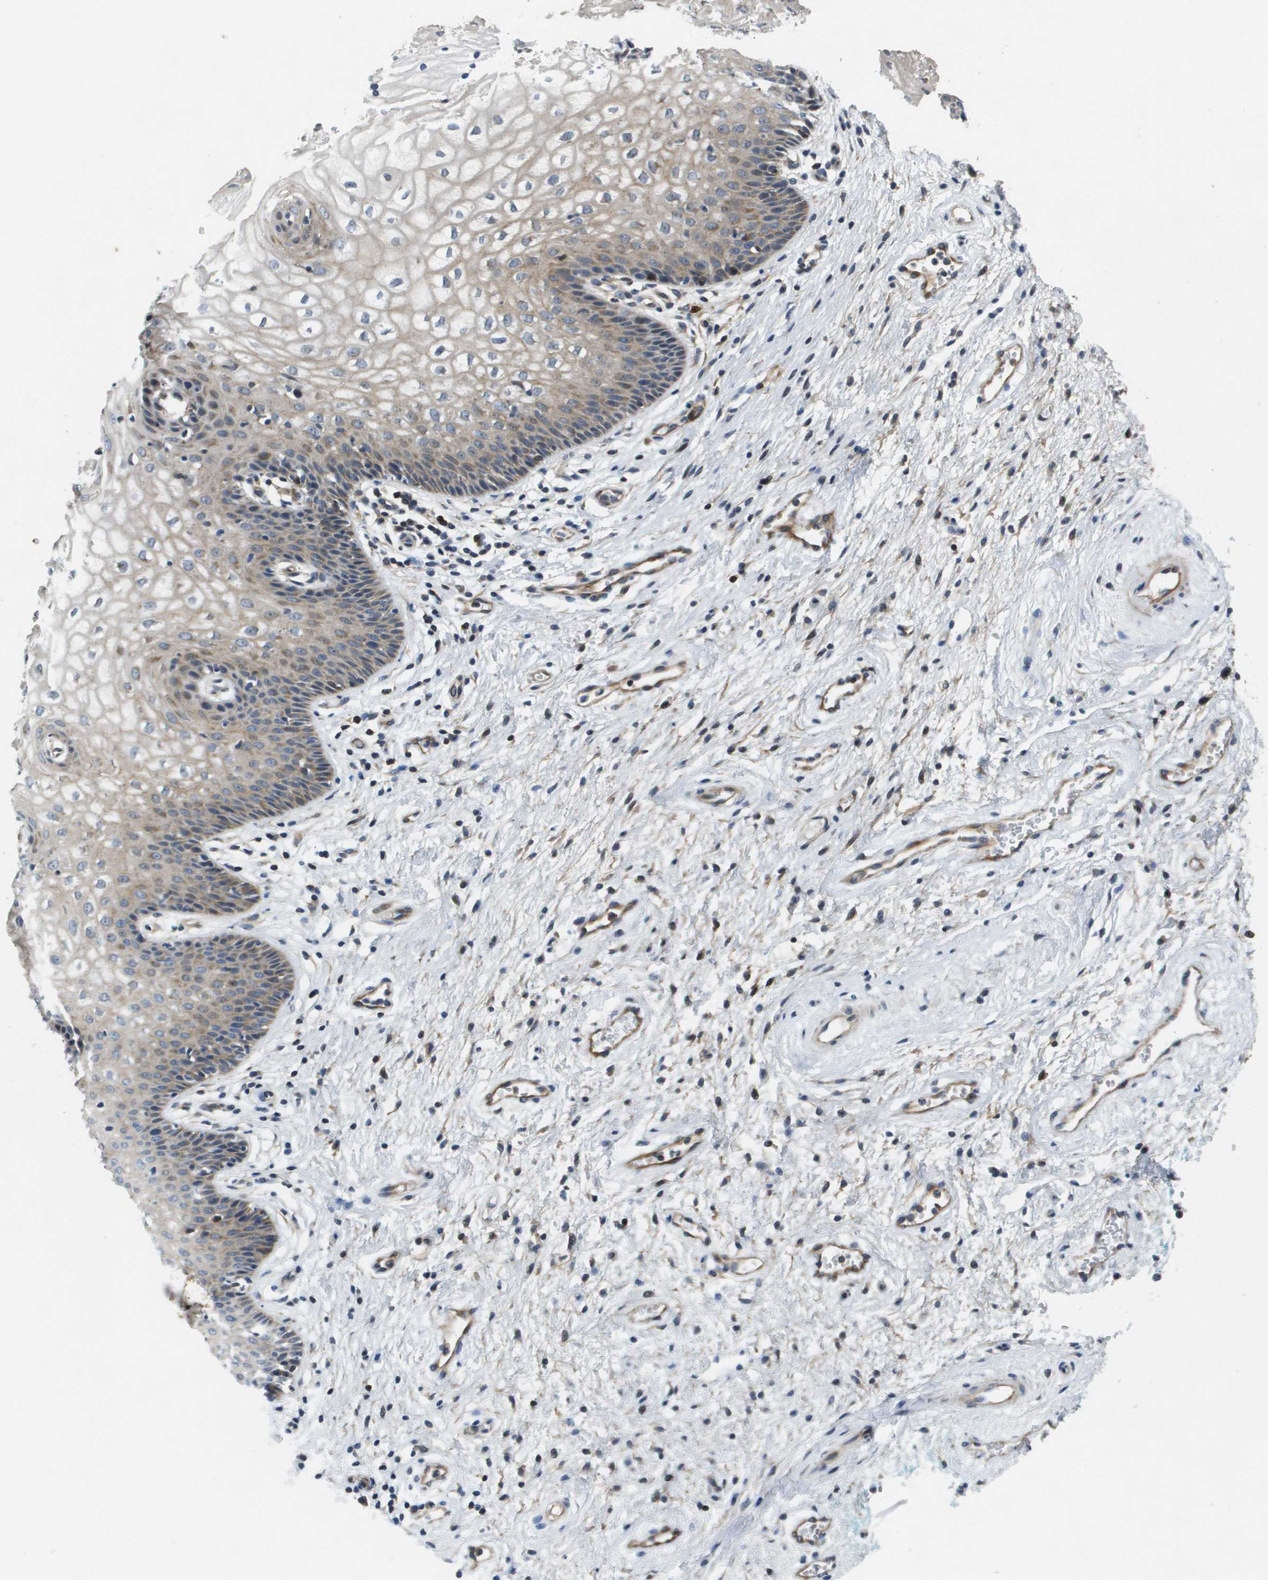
{"staining": {"intensity": "moderate", "quantity": "25%-75%", "location": "cytoplasmic/membranous"}, "tissue": "vagina", "cell_type": "Squamous epithelial cells", "image_type": "normal", "snomed": [{"axis": "morphology", "description": "Normal tissue, NOS"}, {"axis": "topography", "description": "Vagina"}], "caption": "The image shows immunohistochemical staining of benign vagina. There is moderate cytoplasmic/membranous staining is seen in approximately 25%-75% of squamous epithelial cells.", "gene": "SCN4B", "patient": {"sex": "female", "age": 34}}